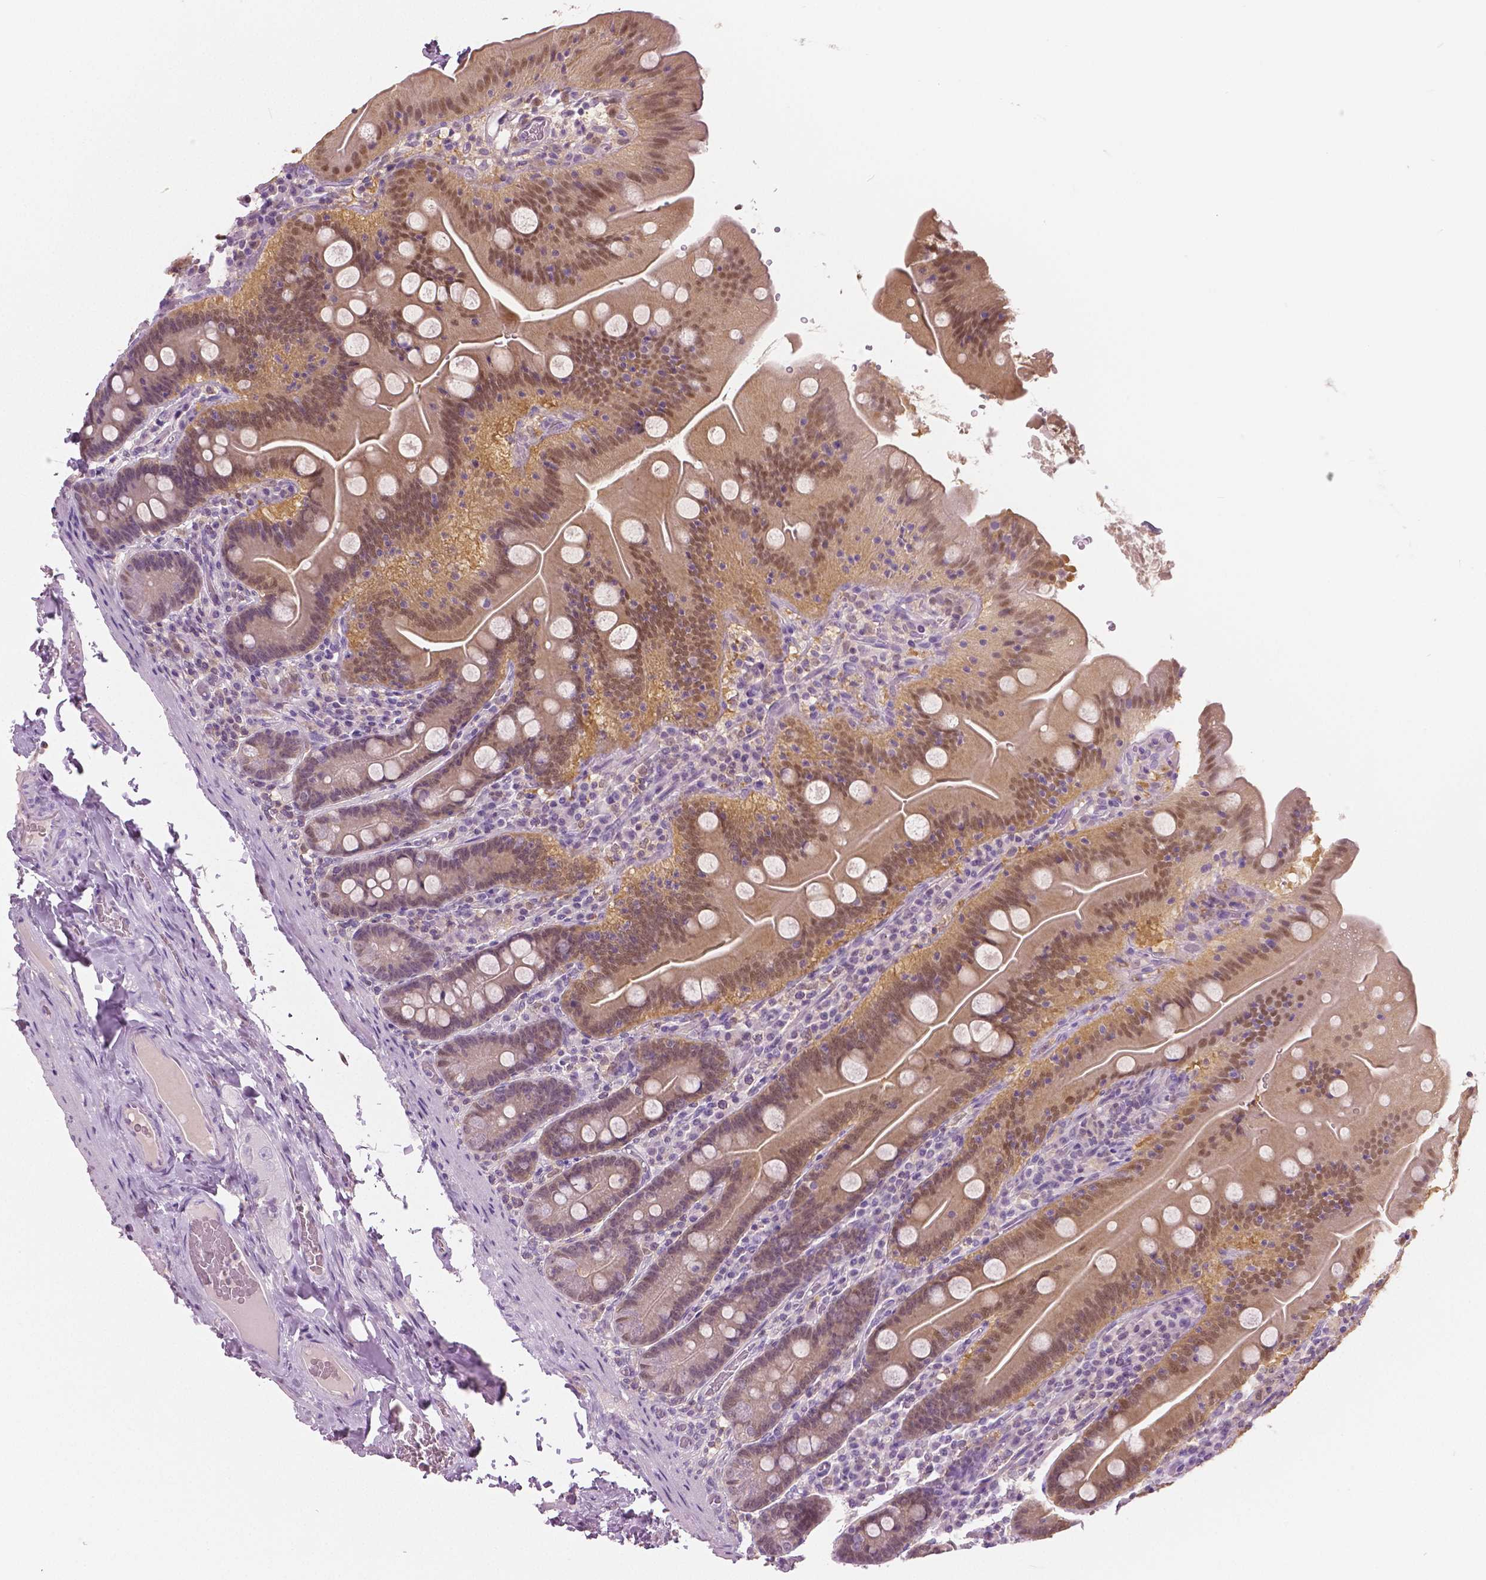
{"staining": {"intensity": "weak", "quantity": "25%-75%", "location": "cytoplasmic/membranous,nuclear"}, "tissue": "small intestine", "cell_type": "Glandular cells", "image_type": "normal", "snomed": [{"axis": "morphology", "description": "Normal tissue, NOS"}, {"axis": "topography", "description": "Small intestine"}], "caption": "Brown immunohistochemical staining in normal small intestine displays weak cytoplasmic/membranous,nuclear positivity in approximately 25%-75% of glandular cells.", "gene": "GALM", "patient": {"sex": "male", "age": 37}}